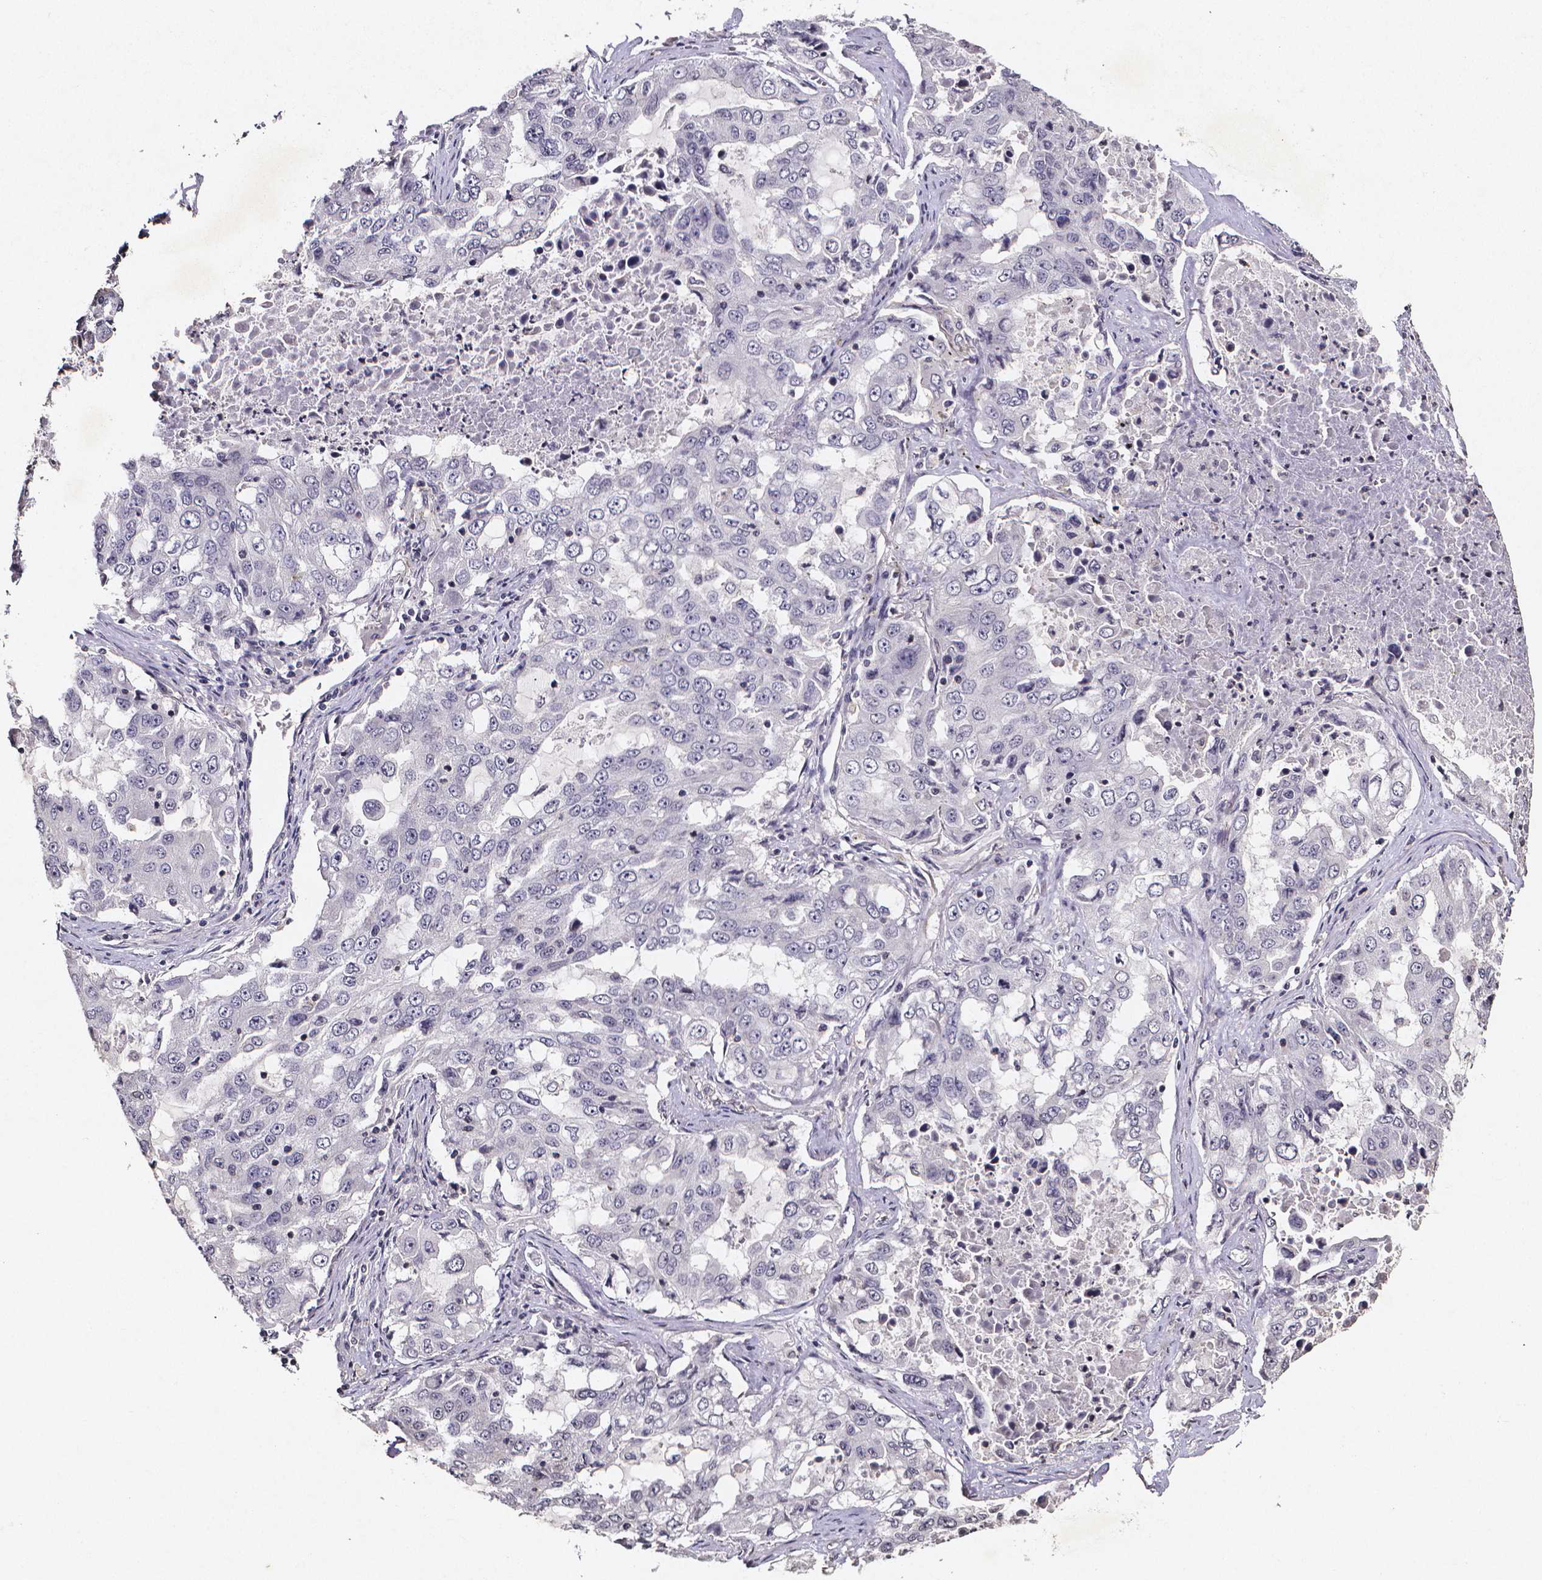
{"staining": {"intensity": "negative", "quantity": "none", "location": "none"}, "tissue": "lung cancer", "cell_type": "Tumor cells", "image_type": "cancer", "snomed": [{"axis": "morphology", "description": "Adenocarcinoma, NOS"}, {"axis": "topography", "description": "Lung"}], "caption": "Immunohistochemistry image of neoplastic tissue: human adenocarcinoma (lung) stained with DAB (3,3'-diaminobenzidine) shows no significant protein positivity in tumor cells. (Stains: DAB immunohistochemistry (IHC) with hematoxylin counter stain, Microscopy: brightfield microscopy at high magnification).", "gene": "TP73", "patient": {"sex": "female", "age": 61}}